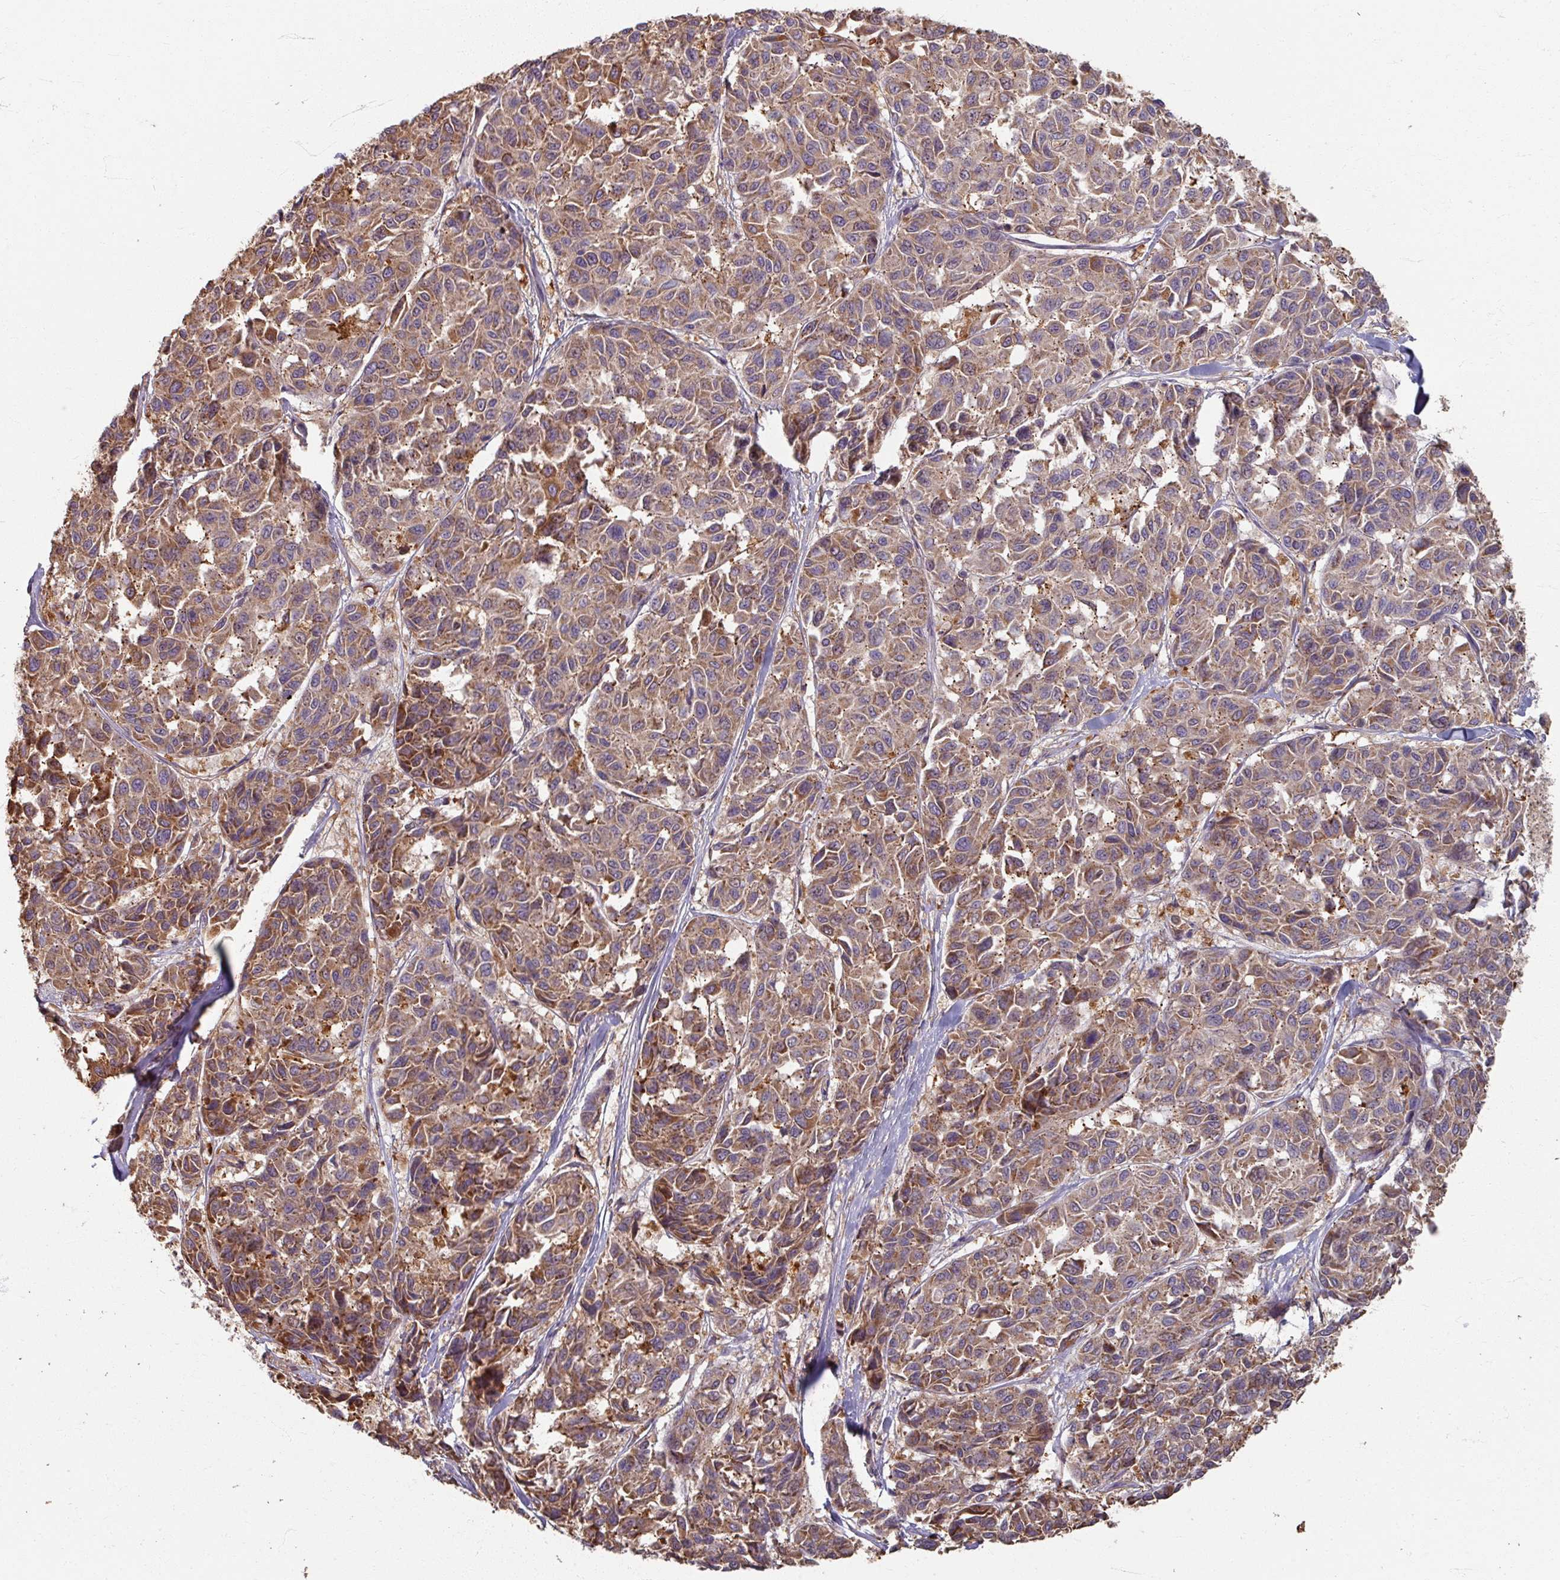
{"staining": {"intensity": "moderate", "quantity": ">75%", "location": "cytoplasmic/membranous"}, "tissue": "melanoma", "cell_type": "Tumor cells", "image_type": "cancer", "snomed": [{"axis": "morphology", "description": "Malignant melanoma, NOS"}, {"axis": "topography", "description": "Skin"}], "caption": "Brown immunohistochemical staining in melanoma displays moderate cytoplasmic/membranous staining in about >75% of tumor cells.", "gene": "CCDC68", "patient": {"sex": "female", "age": 66}}